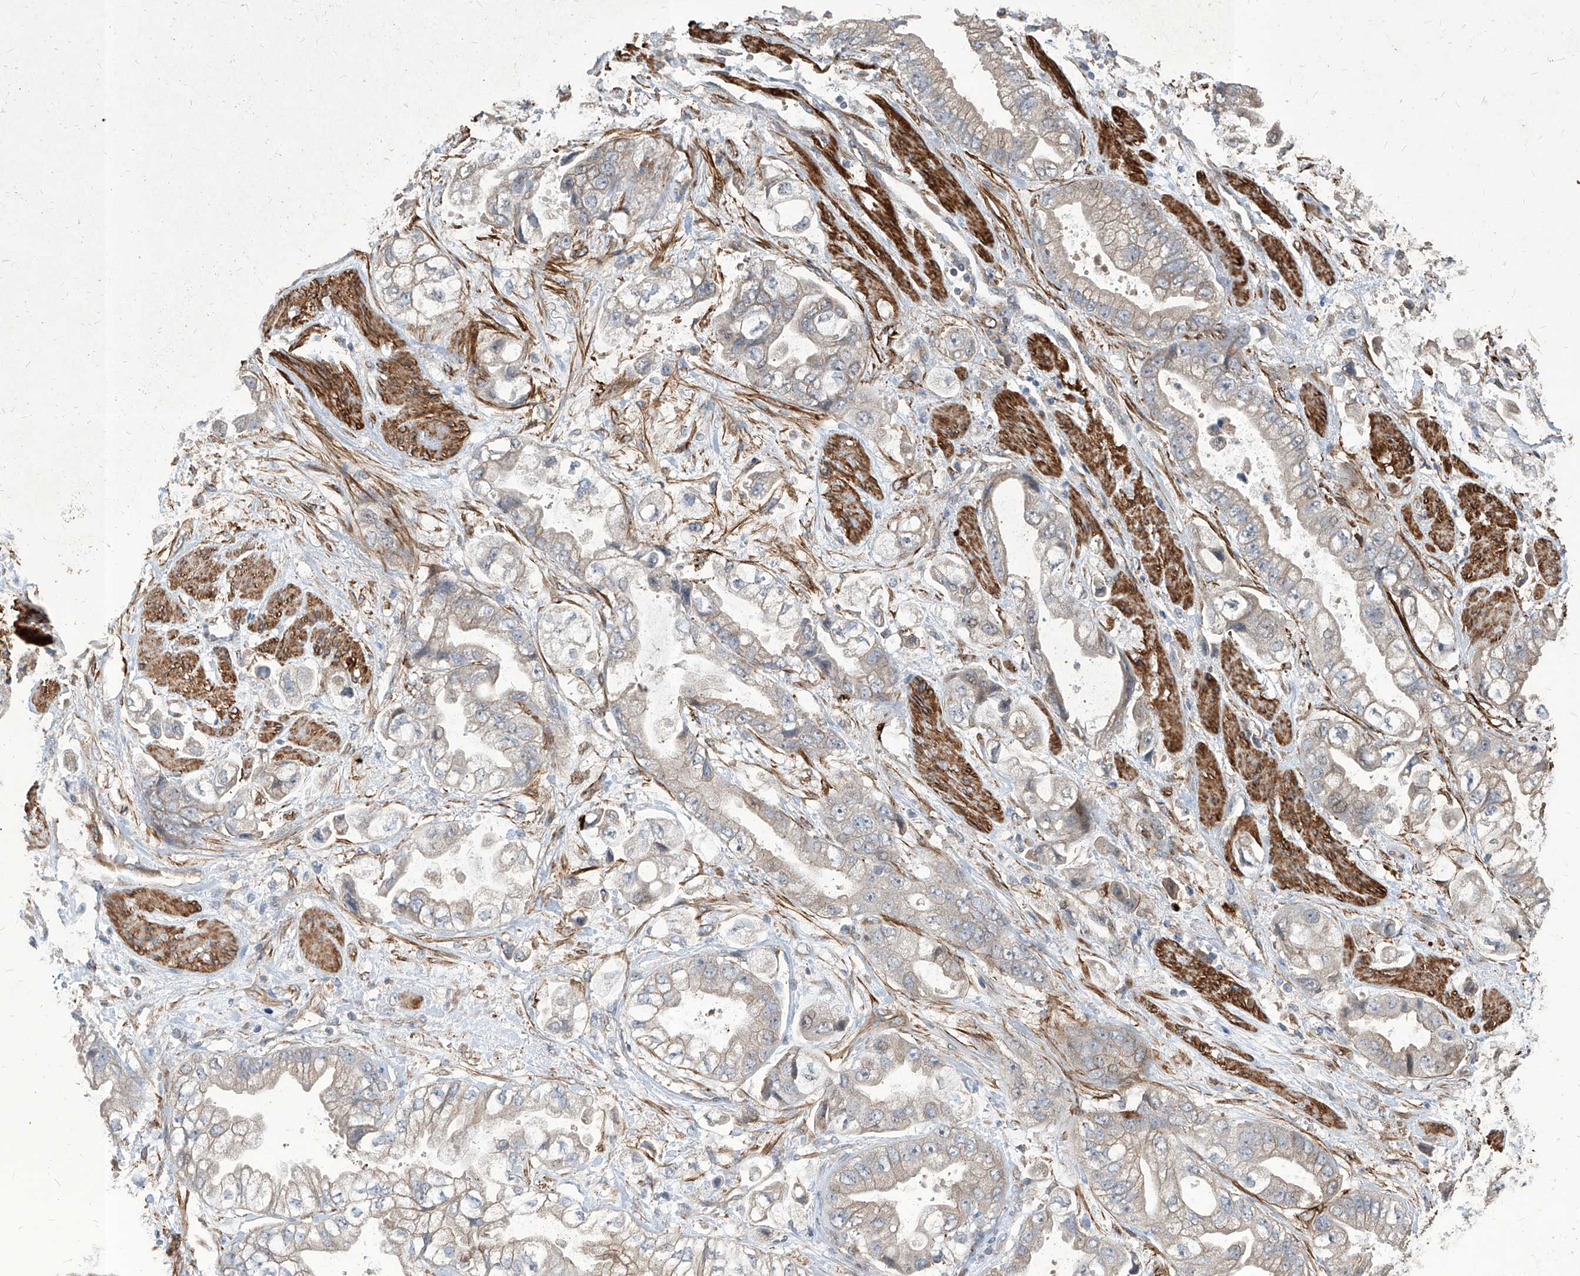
{"staining": {"intensity": "weak", "quantity": "25%-75%", "location": "cytoplasmic/membranous"}, "tissue": "stomach cancer", "cell_type": "Tumor cells", "image_type": "cancer", "snomed": [{"axis": "morphology", "description": "Adenocarcinoma, NOS"}, {"axis": "topography", "description": "Stomach"}], "caption": "Human adenocarcinoma (stomach) stained for a protein (brown) exhibits weak cytoplasmic/membranous positive staining in approximately 25%-75% of tumor cells.", "gene": "FAM83B", "patient": {"sex": "male", "age": 62}}